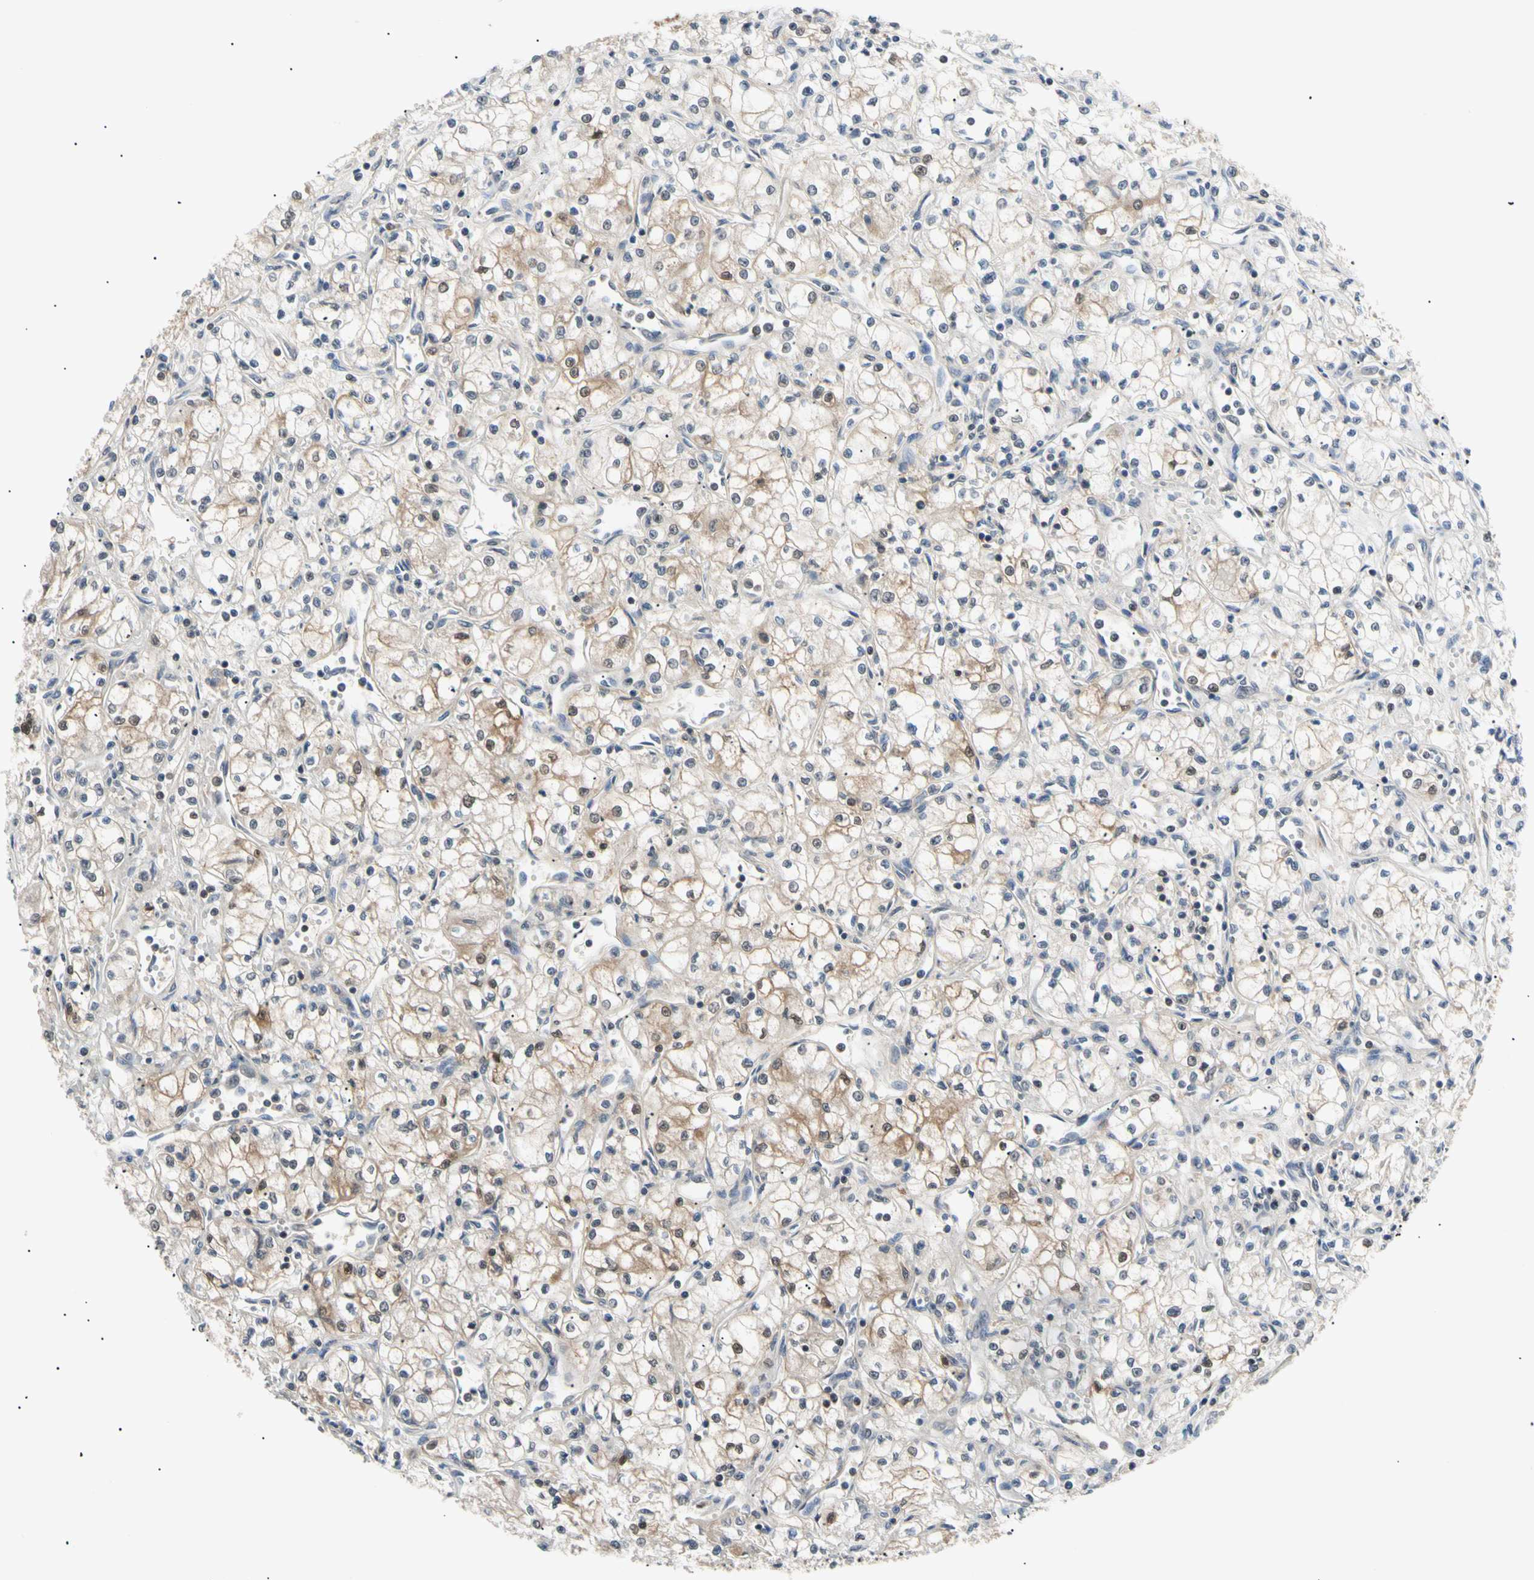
{"staining": {"intensity": "weak", "quantity": "25%-75%", "location": "cytoplasmic/membranous"}, "tissue": "renal cancer", "cell_type": "Tumor cells", "image_type": "cancer", "snomed": [{"axis": "morphology", "description": "Normal tissue, NOS"}, {"axis": "morphology", "description": "Adenocarcinoma, NOS"}, {"axis": "topography", "description": "Kidney"}], "caption": "IHC photomicrograph of renal cancer stained for a protein (brown), which shows low levels of weak cytoplasmic/membranous expression in approximately 25%-75% of tumor cells.", "gene": "SEC23B", "patient": {"sex": "male", "age": 59}}